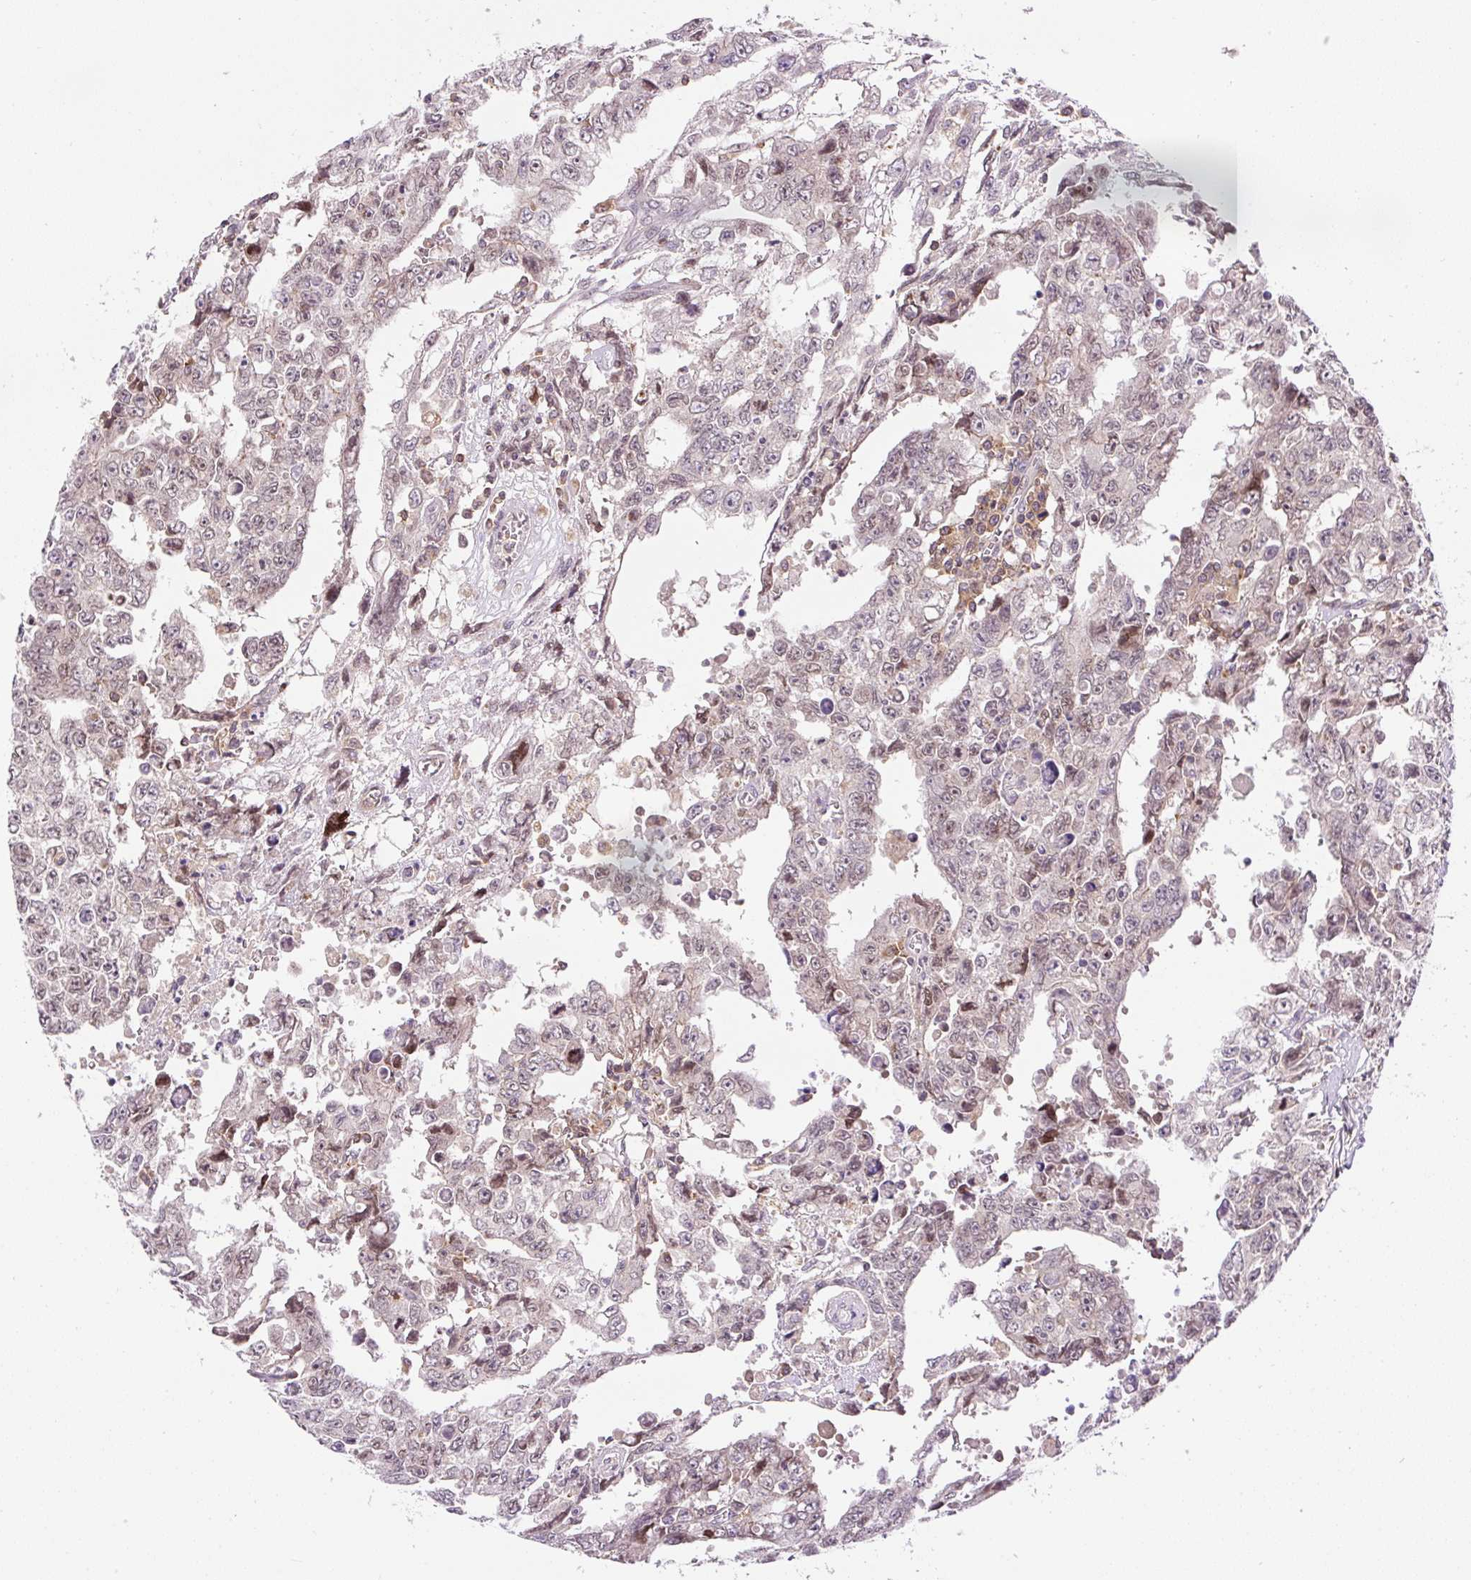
{"staining": {"intensity": "weak", "quantity": ">75%", "location": "nuclear"}, "tissue": "testis cancer", "cell_type": "Tumor cells", "image_type": "cancer", "snomed": [{"axis": "morphology", "description": "Carcinoma, Embryonal, NOS"}, {"axis": "topography", "description": "Testis"}], "caption": "The histopathology image reveals a brown stain indicating the presence of a protein in the nuclear of tumor cells in testis cancer (embryonal carcinoma).", "gene": "CARD11", "patient": {"sex": "male", "age": 24}}